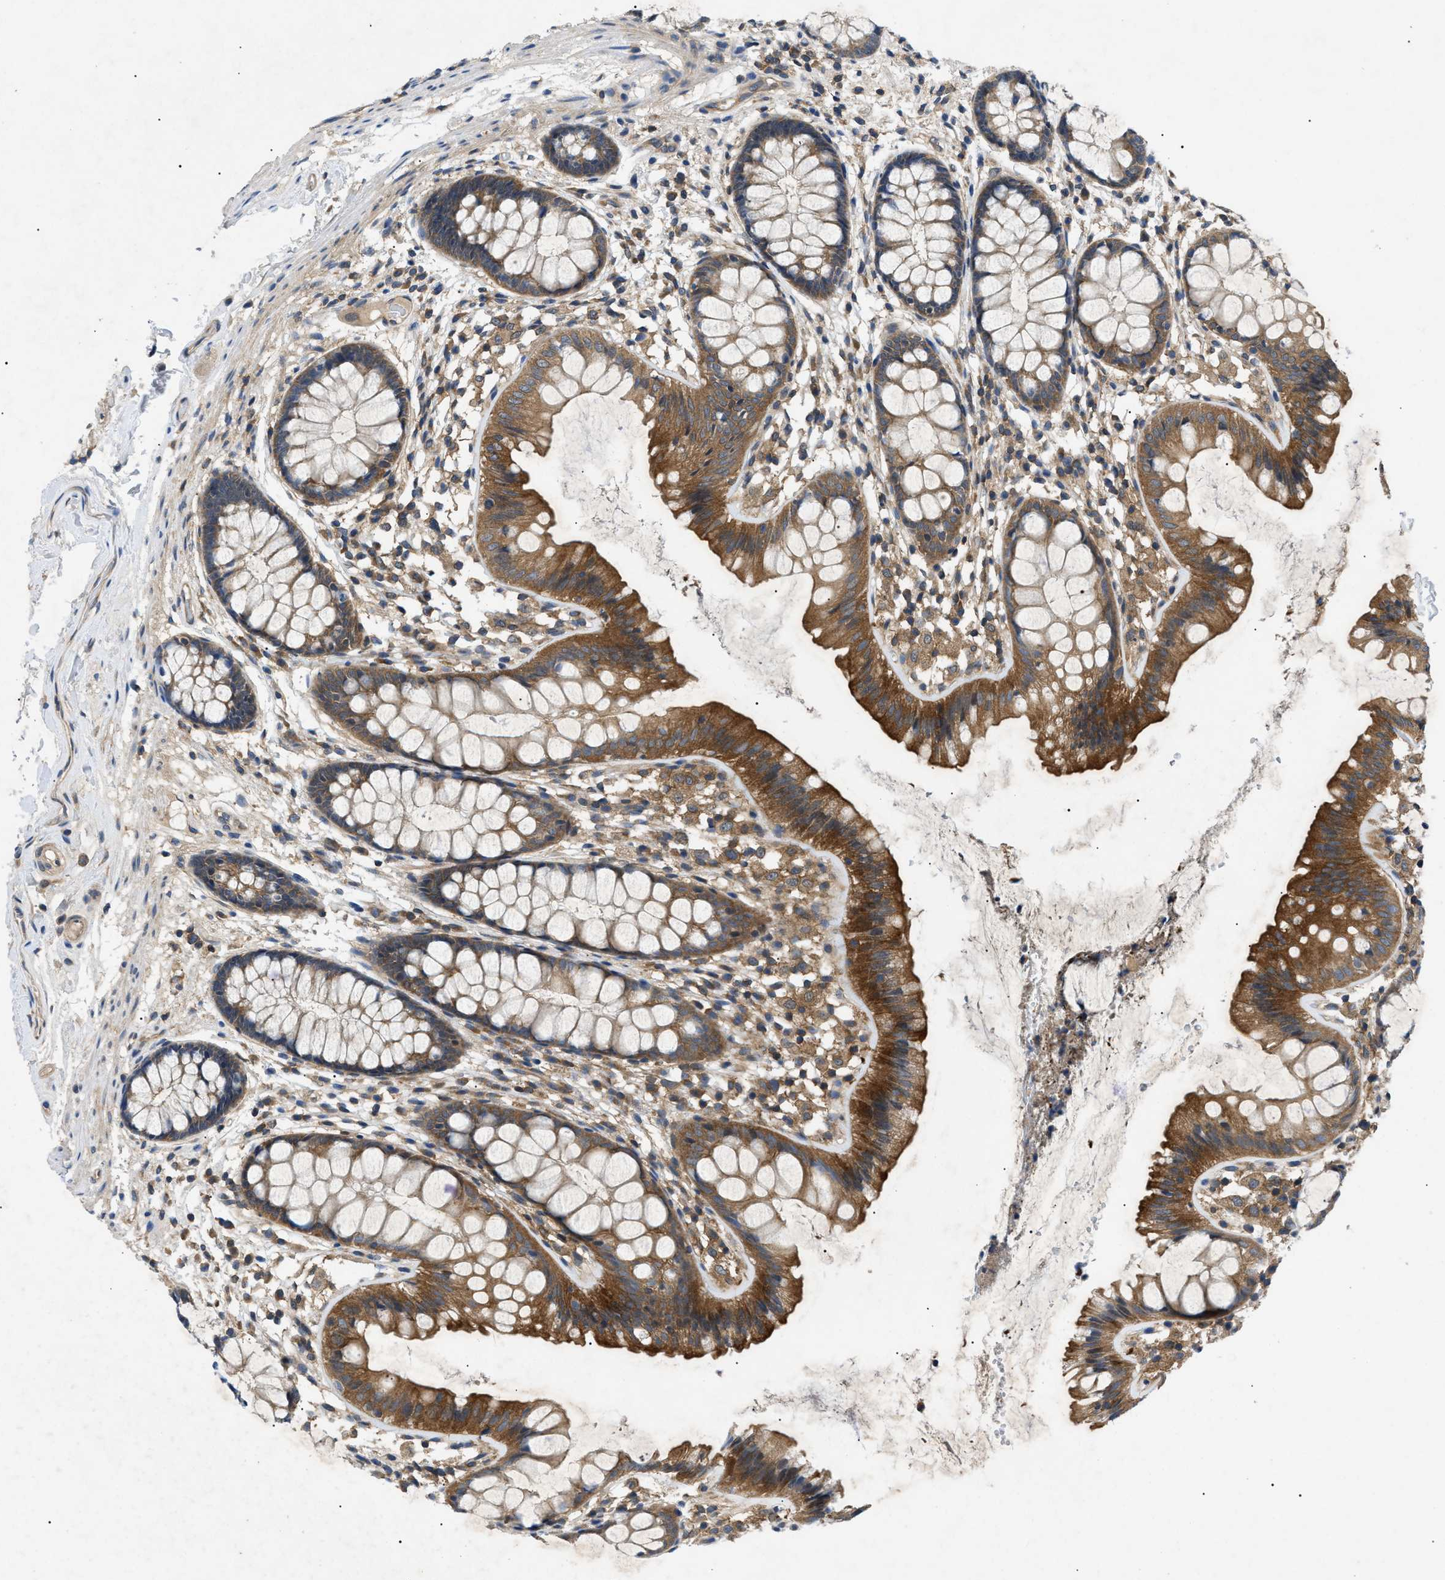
{"staining": {"intensity": "weak", "quantity": ">75%", "location": "cytoplasmic/membranous"}, "tissue": "colon", "cell_type": "Endothelial cells", "image_type": "normal", "snomed": [{"axis": "morphology", "description": "Normal tissue, NOS"}, {"axis": "topography", "description": "Colon"}], "caption": "Immunohistochemical staining of unremarkable colon displays weak cytoplasmic/membranous protein staining in approximately >75% of endothelial cells.", "gene": "RIPK1", "patient": {"sex": "female", "age": 56}}